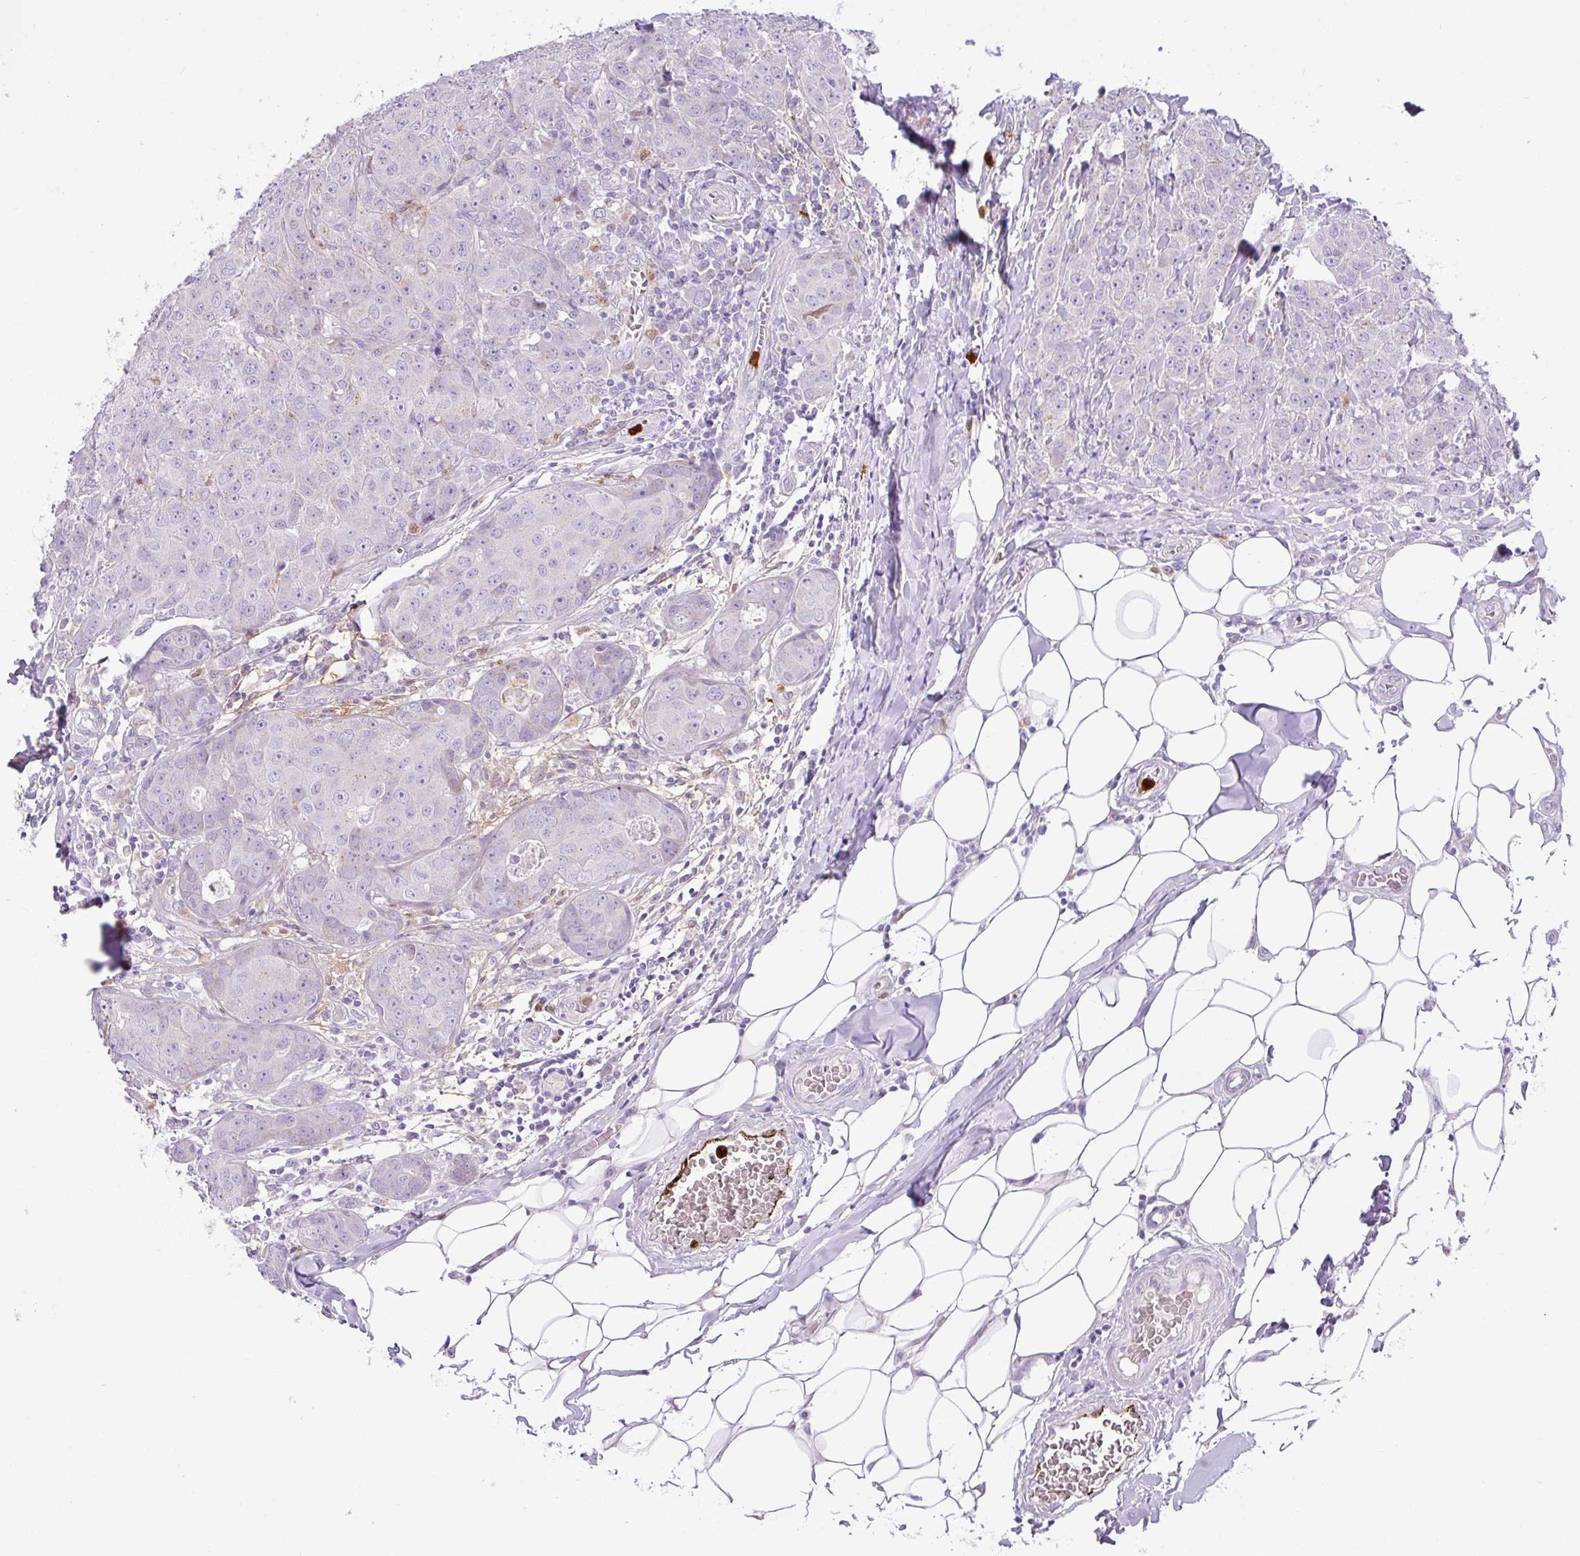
{"staining": {"intensity": "negative", "quantity": "none", "location": "none"}, "tissue": "breast cancer", "cell_type": "Tumor cells", "image_type": "cancer", "snomed": [{"axis": "morphology", "description": "Duct carcinoma"}, {"axis": "topography", "description": "Breast"}], "caption": "Protein analysis of invasive ductal carcinoma (breast) demonstrates no significant expression in tumor cells.", "gene": "SH2D3C", "patient": {"sex": "female", "age": 43}}